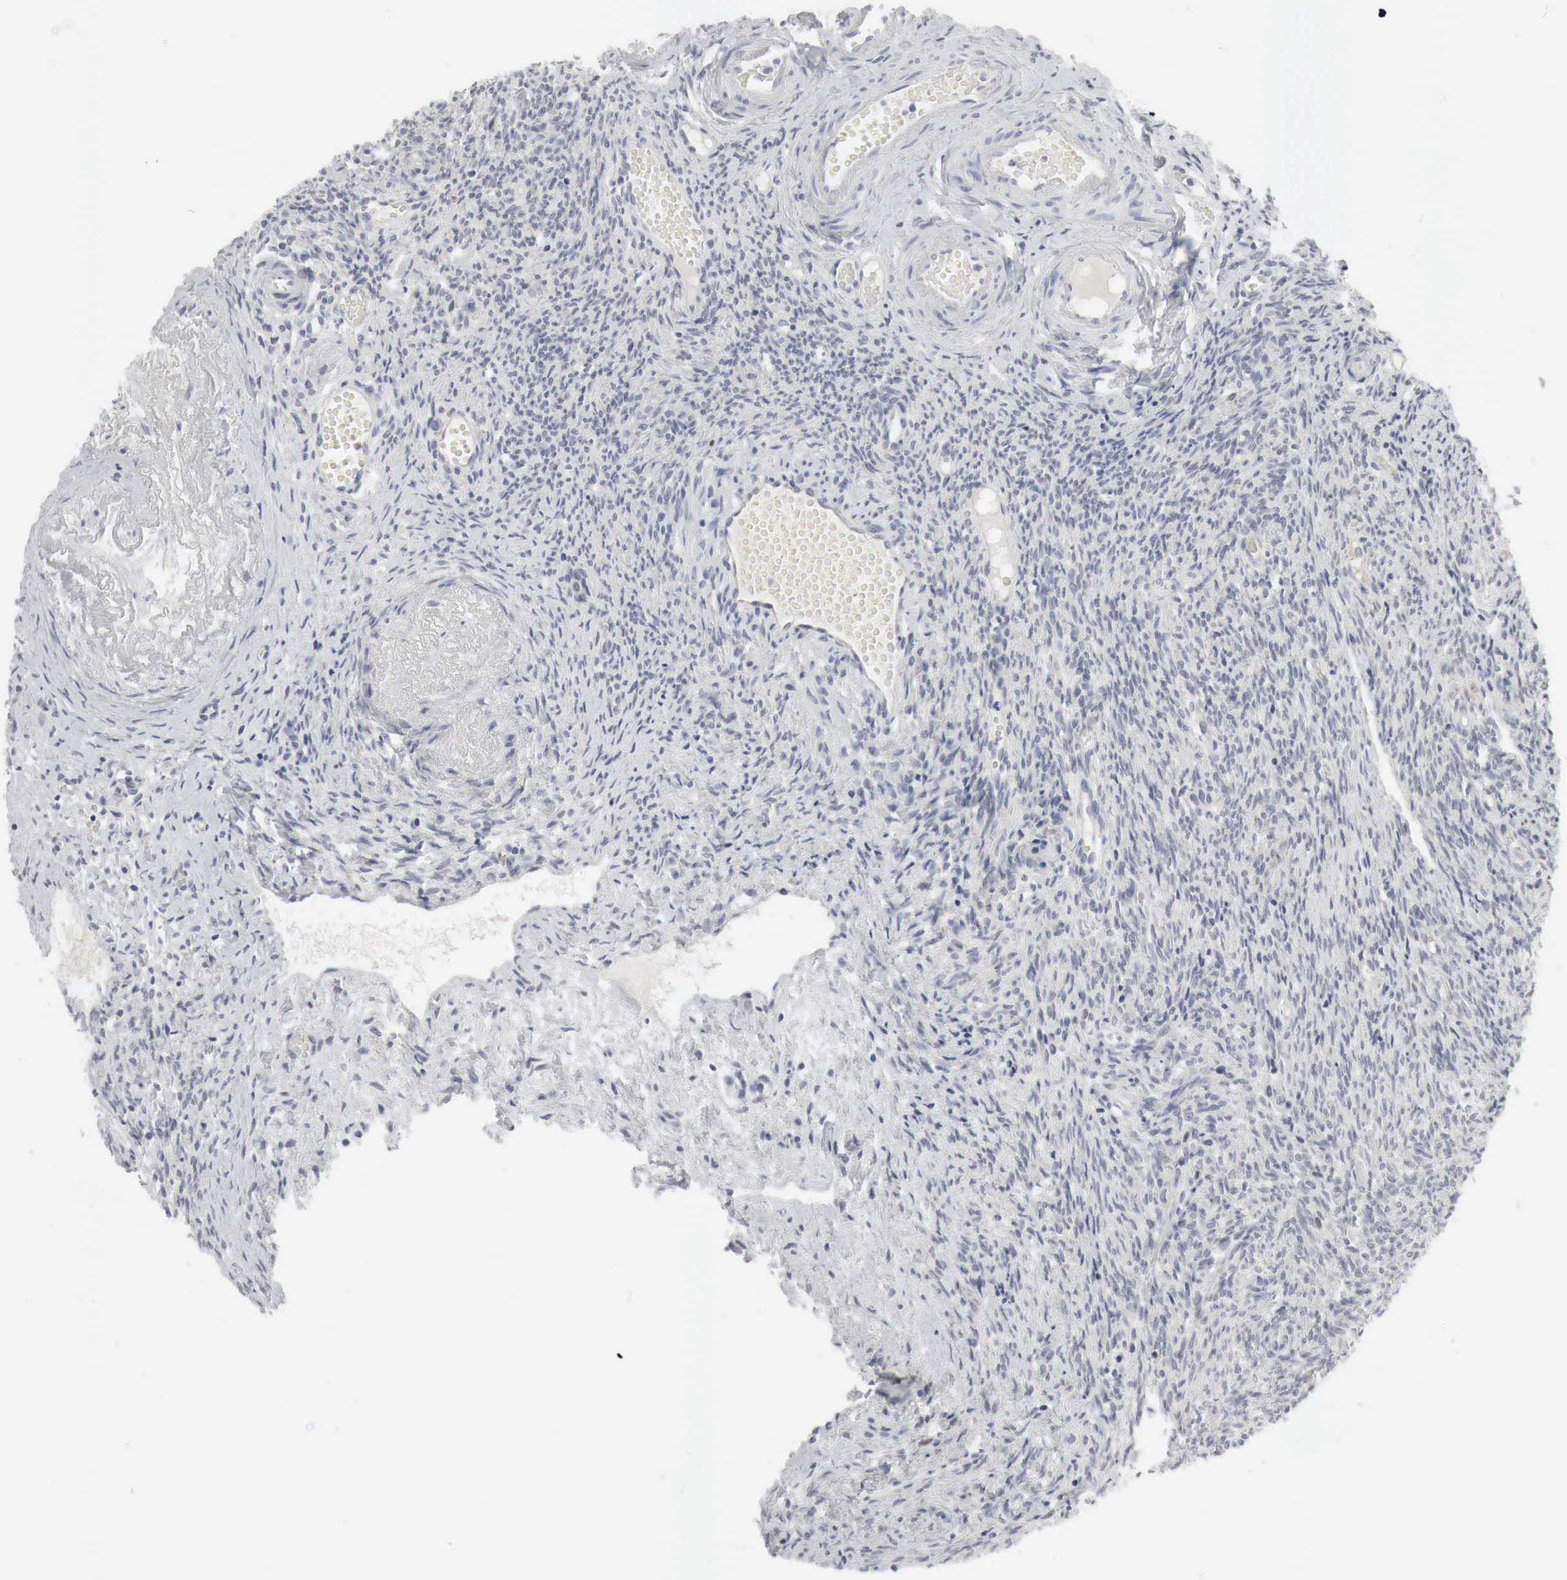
{"staining": {"intensity": "negative", "quantity": "none", "location": "none"}, "tissue": "ovary", "cell_type": "Ovarian stroma cells", "image_type": "normal", "snomed": [{"axis": "morphology", "description": "Normal tissue, NOS"}, {"axis": "topography", "description": "Ovary"}], "caption": "Micrograph shows no significant protein positivity in ovarian stroma cells of normal ovary.", "gene": "TP63", "patient": {"sex": "female", "age": 63}}